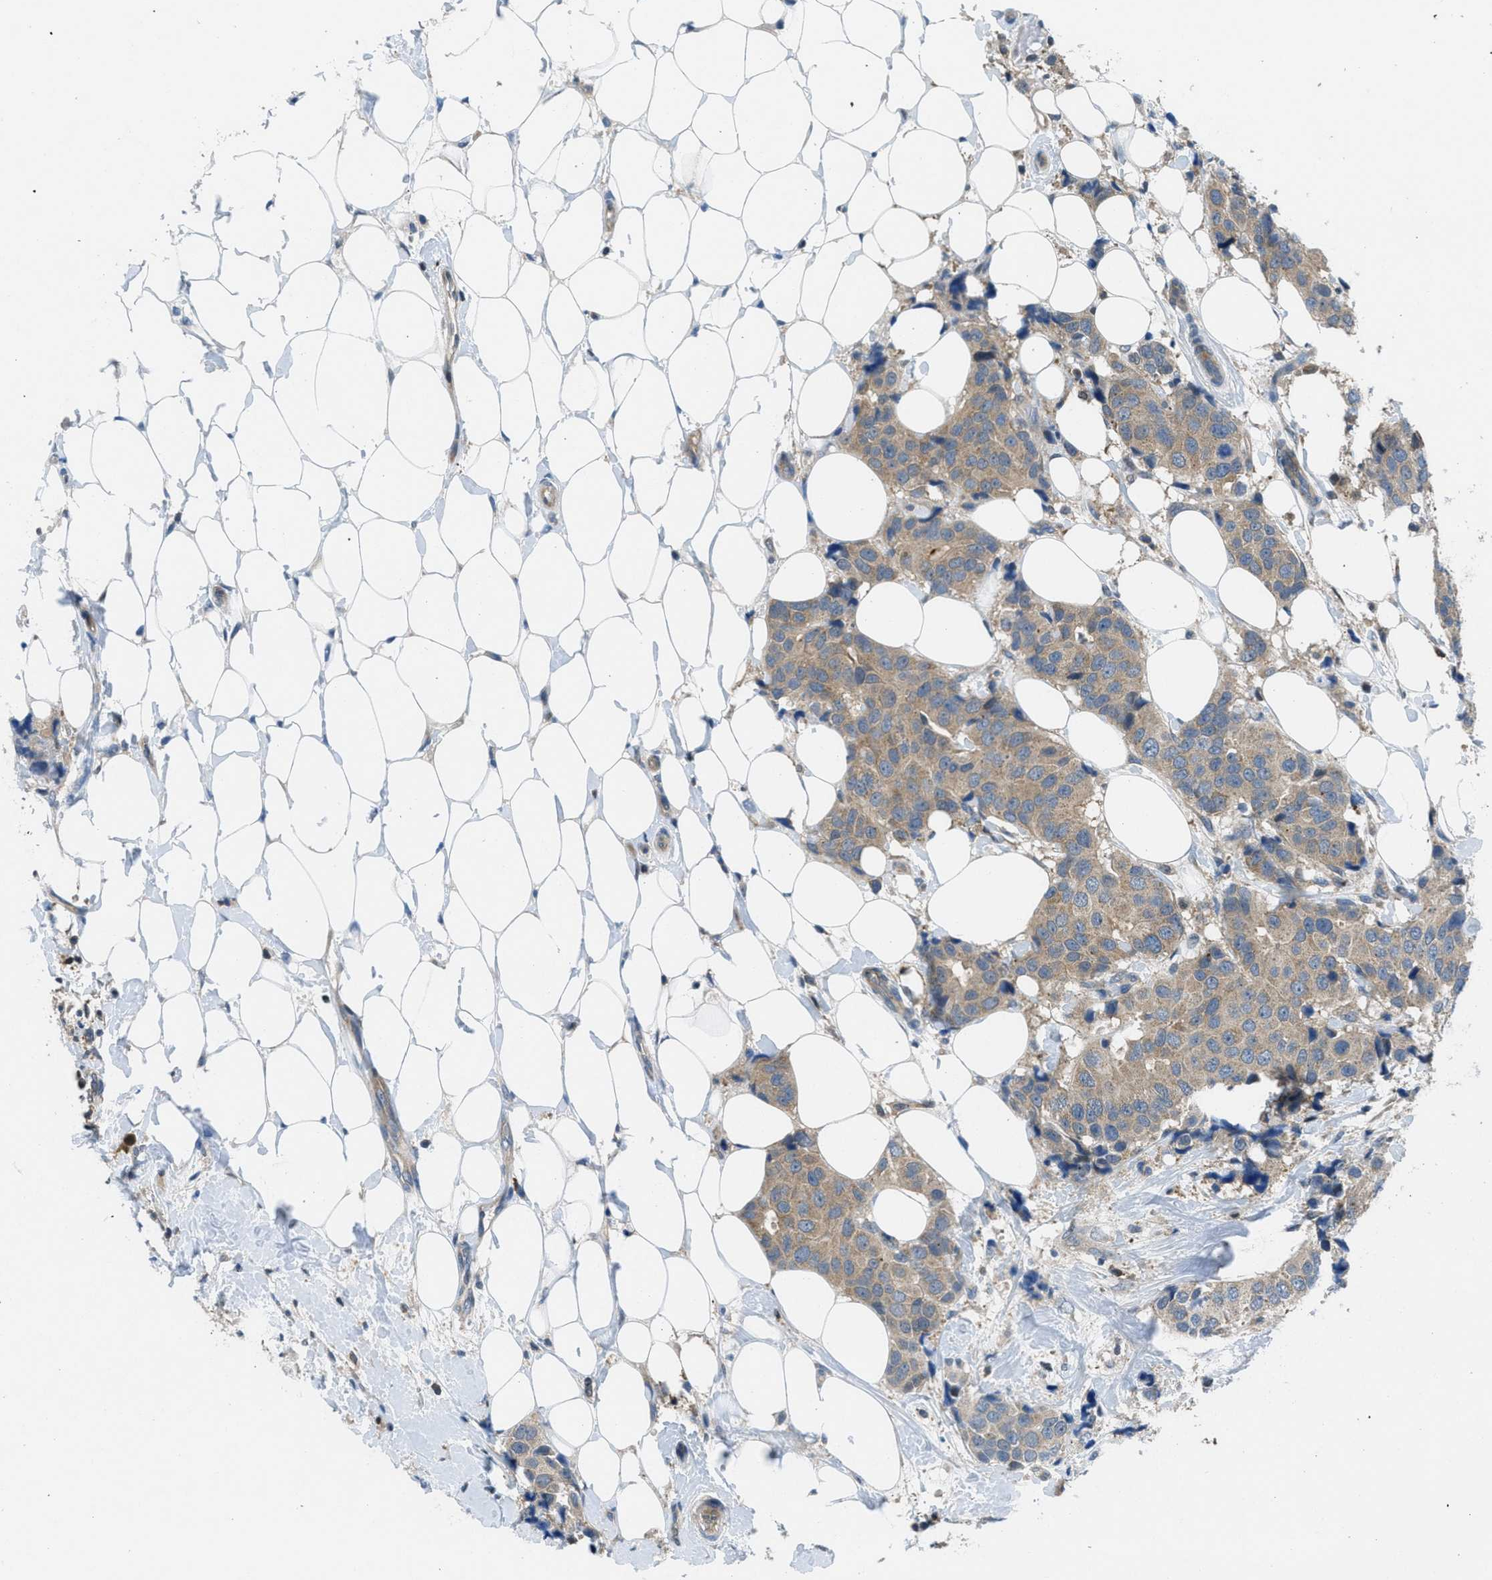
{"staining": {"intensity": "weak", "quantity": ">75%", "location": "cytoplasmic/membranous"}, "tissue": "breast cancer", "cell_type": "Tumor cells", "image_type": "cancer", "snomed": [{"axis": "morphology", "description": "Normal tissue, NOS"}, {"axis": "morphology", "description": "Duct carcinoma"}, {"axis": "topography", "description": "Breast"}], "caption": "Immunohistochemistry of breast intraductal carcinoma reveals low levels of weak cytoplasmic/membranous staining in about >75% of tumor cells.", "gene": "PIP5K1C", "patient": {"sex": "female", "age": 39}}